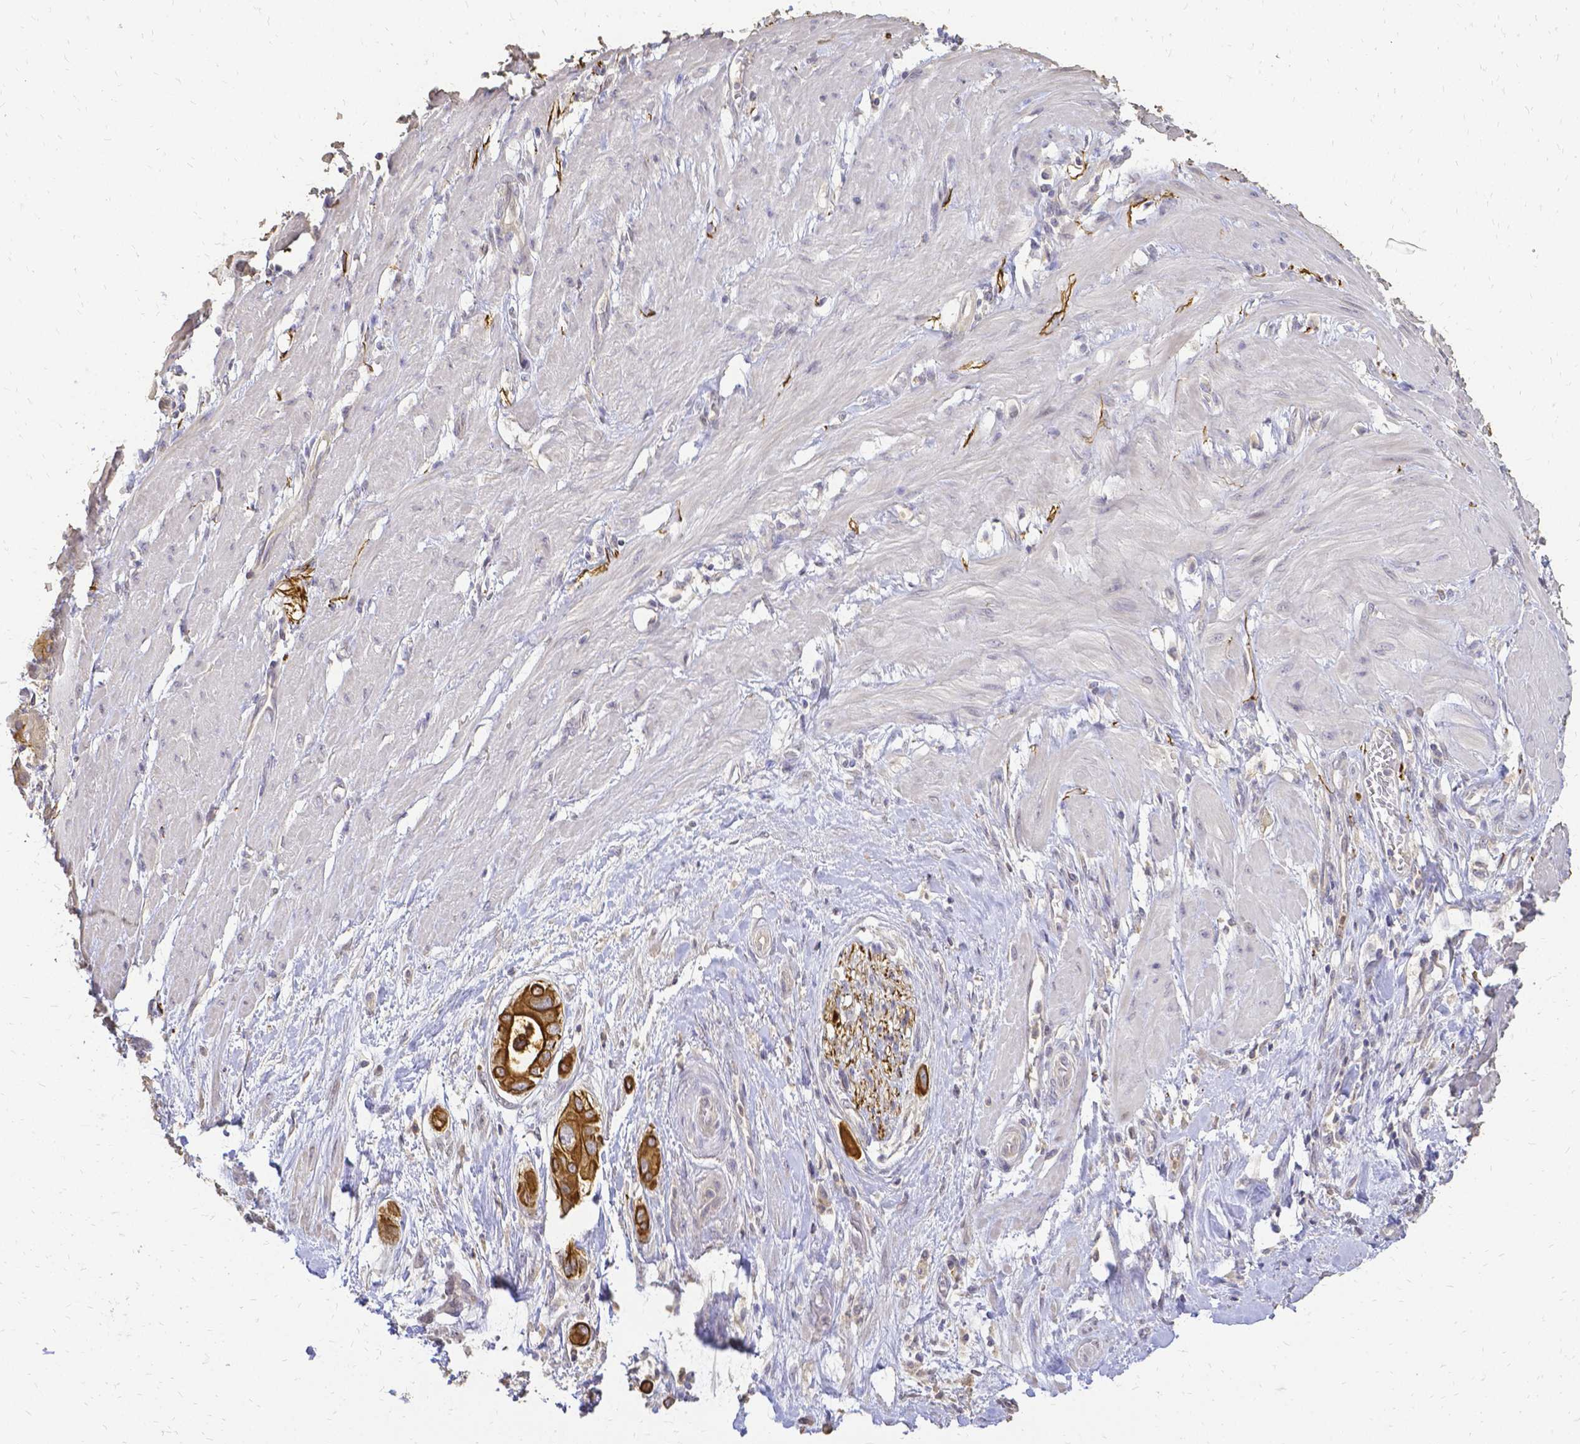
{"staining": {"intensity": "strong", "quantity": ">75%", "location": "cytoplasmic/membranous"}, "tissue": "pancreatic cancer", "cell_type": "Tumor cells", "image_type": "cancer", "snomed": [{"axis": "morphology", "description": "Adenocarcinoma, NOS"}, {"axis": "topography", "description": "Pancreas"}], "caption": "A high-resolution histopathology image shows IHC staining of pancreatic cancer, which exhibits strong cytoplasmic/membranous positivity in approximately >75% of tumor cells.", "gene": "CIB1", "patient": {"sex": "male", "age": 68}}